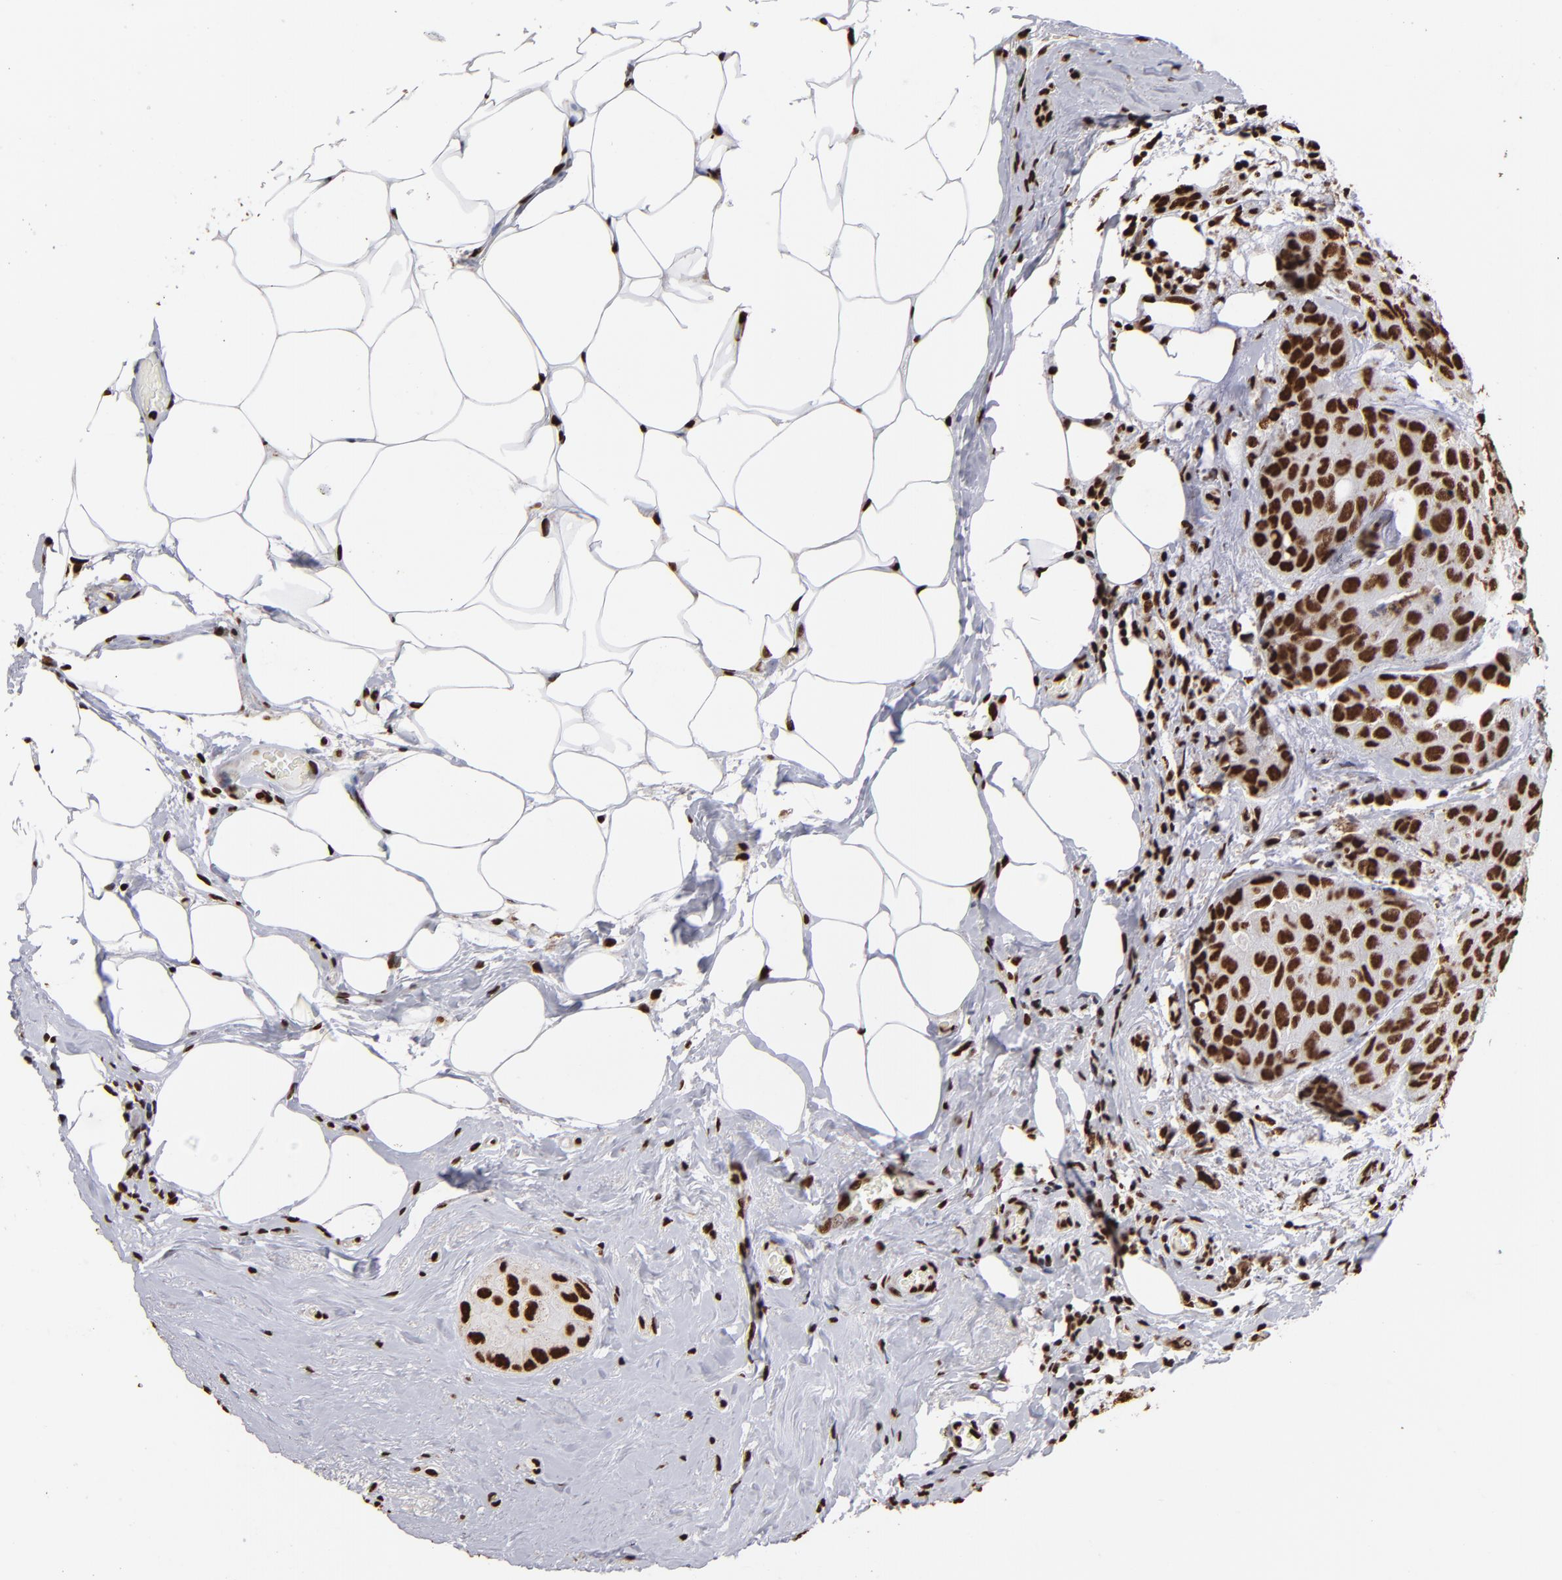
{"staining": {"intensity": "strong", "quantity": ">75%", "location": "nuclear"}, "tissue": "breast cancer", "cell_type": "Tumor cells", "image_type": "cancer", "snomed": [{"axis": "morphology", "description": "Duct carcinoma"}, {"axis": "topography", "description": "Breast"}], "caption": "Tumor cells reveal high levels of strong nuclear positivity in approximately >75% of cells in breast cancer (intraductal carcinoma).", "gene": "ILF3", "patient": {"sex": "female", "age": 68}}